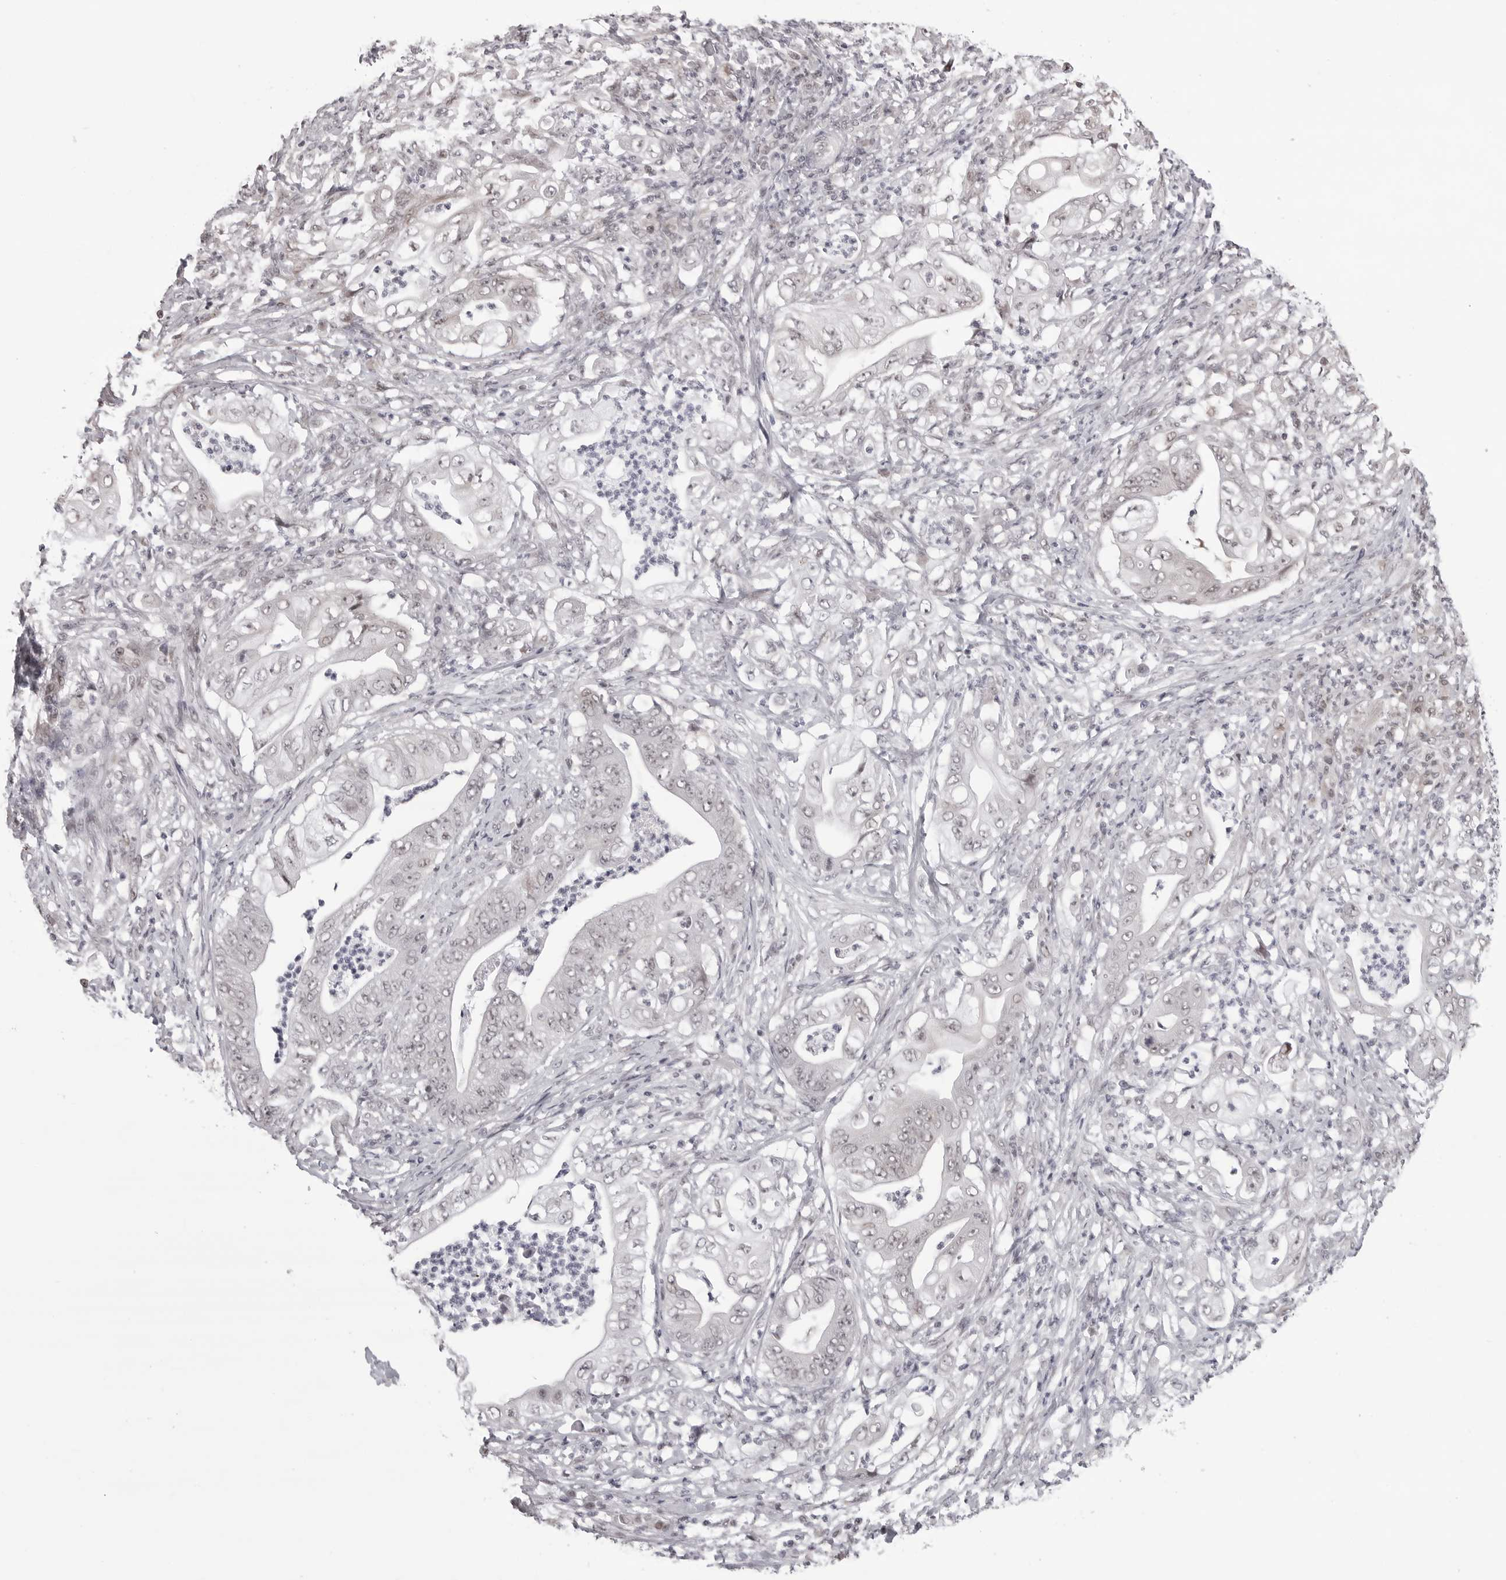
{"staining": {"intensity": "negative", "quantity": "none", "location": "none"}, "tissue": "stomach cancer", "cell_type": "Tumor cells", "image_type": "cancer", "snomed": [{"axis": "morphology", "description": "Adenocarcinoma, NOS"}, {"axis": "topography", "description": "Stomach"}], "caption": "High magnification brightfield microscopy of stomach cancer stained with DAB (brown) and counterstained with hematoxylin (blue): tumor cells show no significant expression.", "gene": "PHF3", "patient": {"sex": "female", "age": 73}}